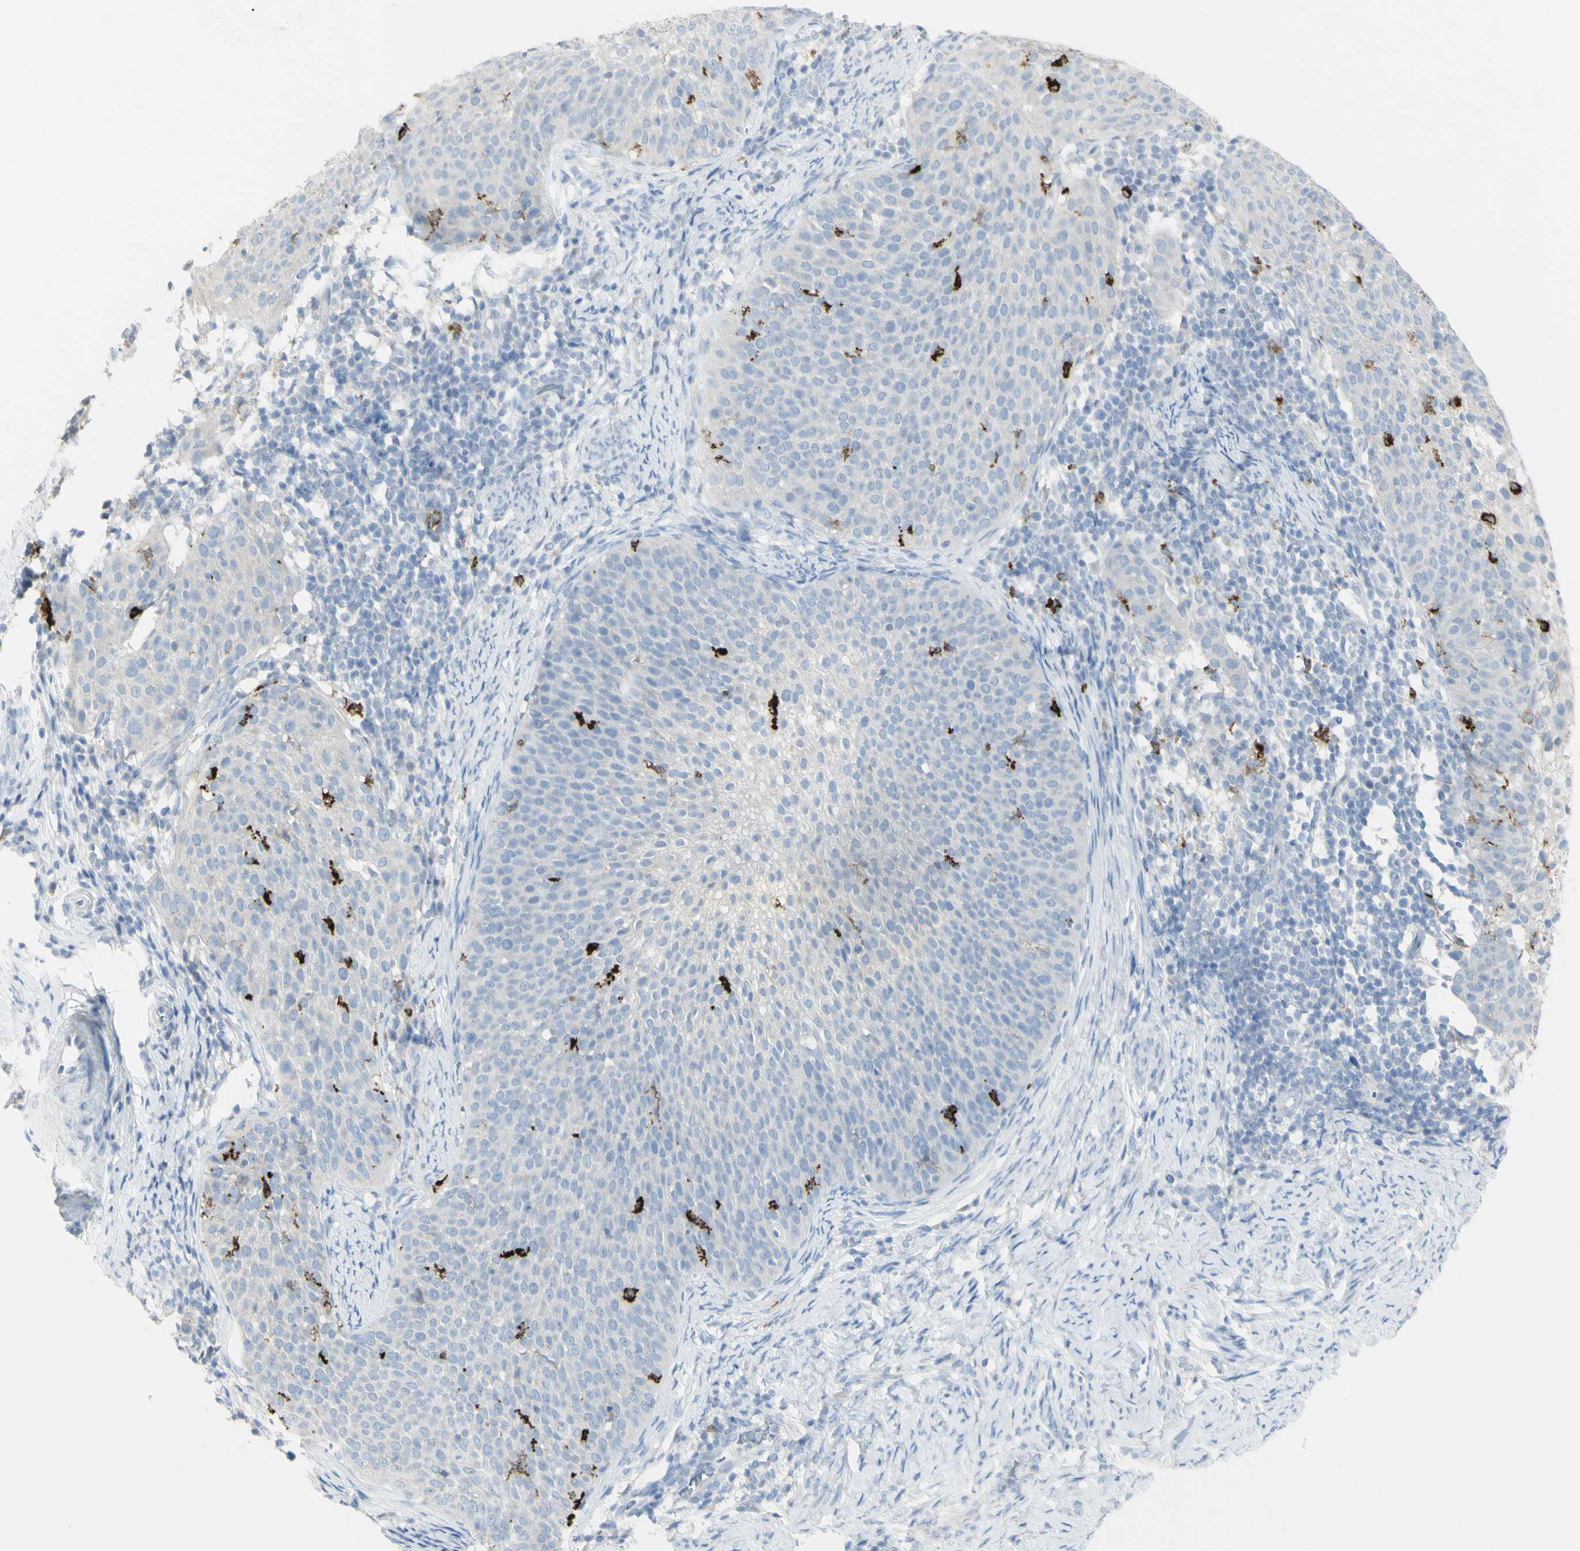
{"staining": {"intensity": "negative", "quantity": "none", "location": "none"}, "tissue": "cervical cancer", "cell_type": "Tumor cells", "image_type": "cancer", "snomed": [{"axis": "morphology", "description": "Squamous cell carcinoma, NOS"}, {"axis": "topography", "description": "Cervix"}], "caption": "Immunohistochemical staining of squamous cell carcinoma (cervical) exhibits no significant expression in tumor cells.", "gene": "CD207", "patient": {"sex": "female", "age": 51}}